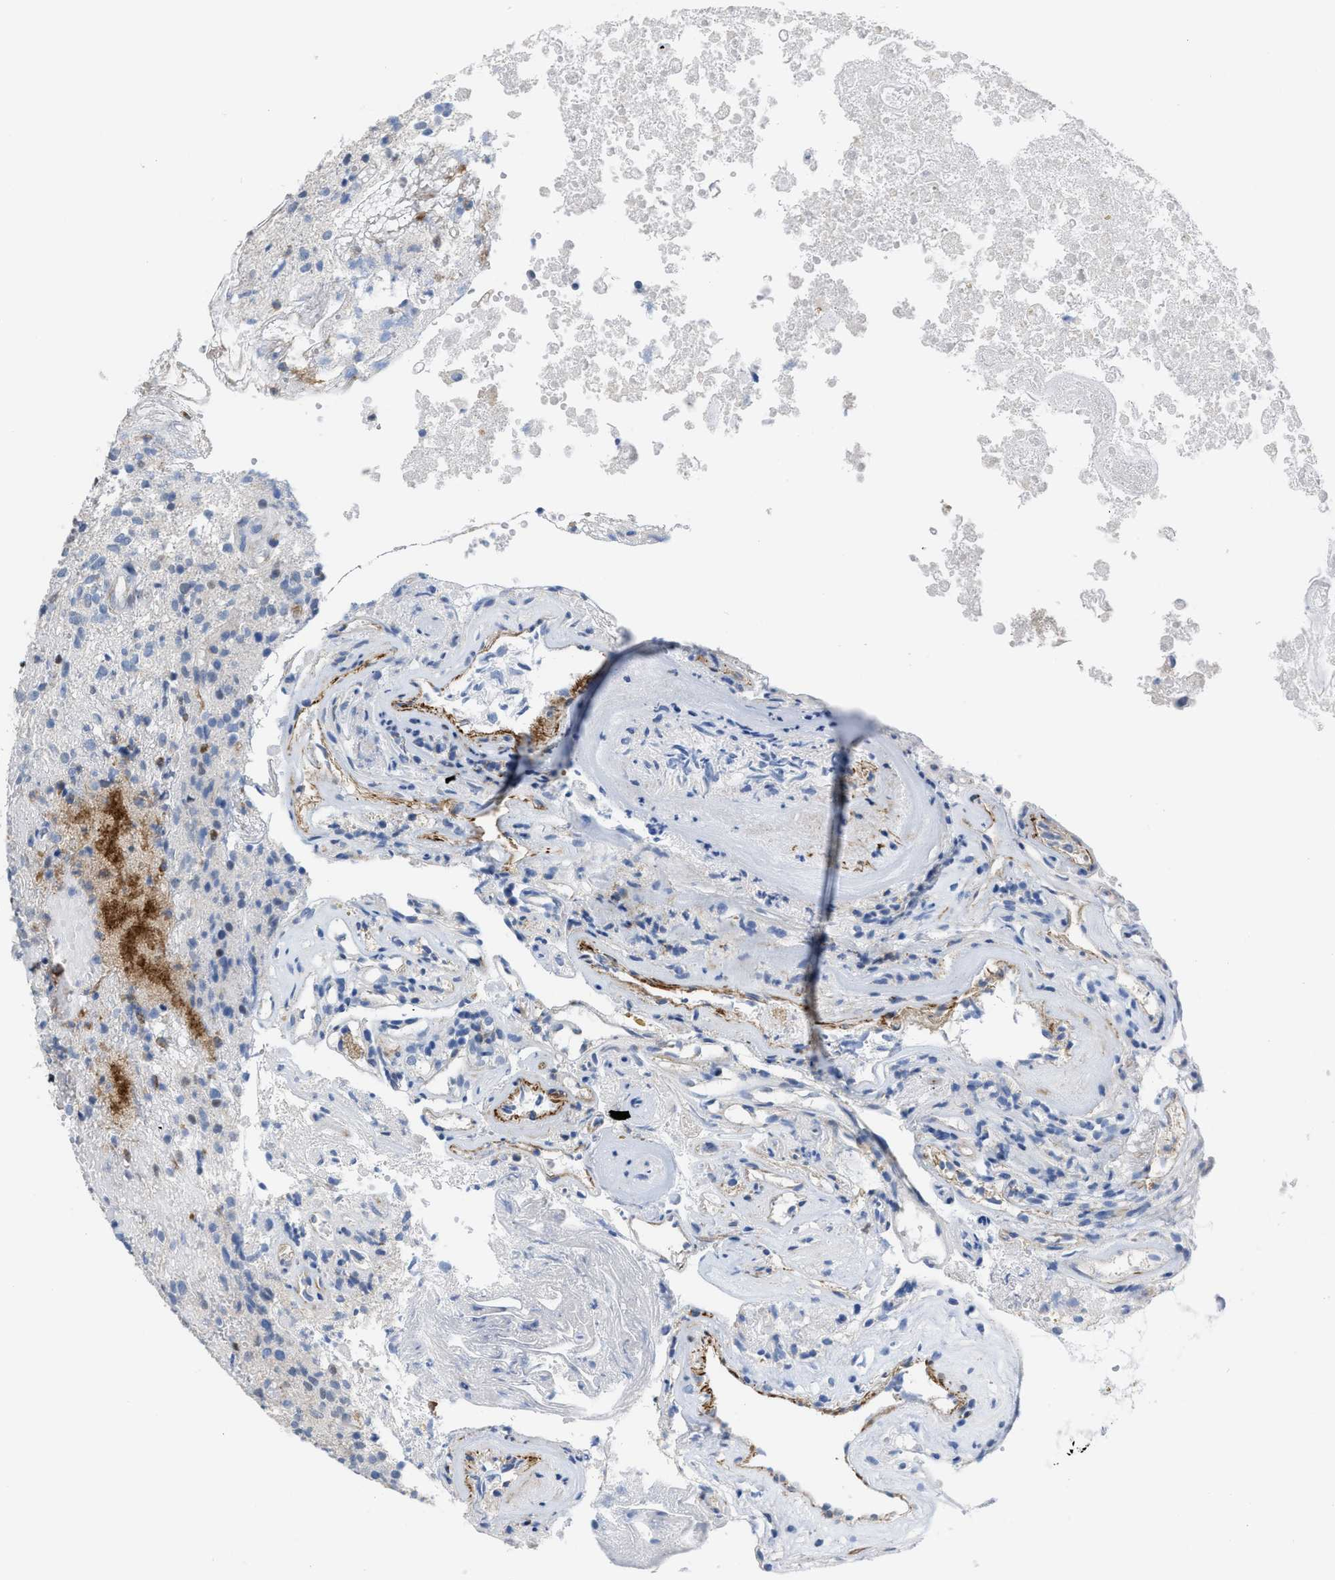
{"staining": {"intensity": "negative", "quantity": "none", "location": "none"}, "tissue": "glioma", "cell_type": "Tumor cells", "image_type": "cancer", "snomed": [{"axis": "morphology", "description": "Glioma, malignant, High grade"}, {"axis": "topography", "description": "Brain"}], "caption": "An immunohistochemistry histopathology image of malignant glioma (high-grade) is shown. There is no staining in tumor cells of malignant glioma (high-grade).", "gene": "PRMT2", "patient": {"sex": "female", "age": 59}}